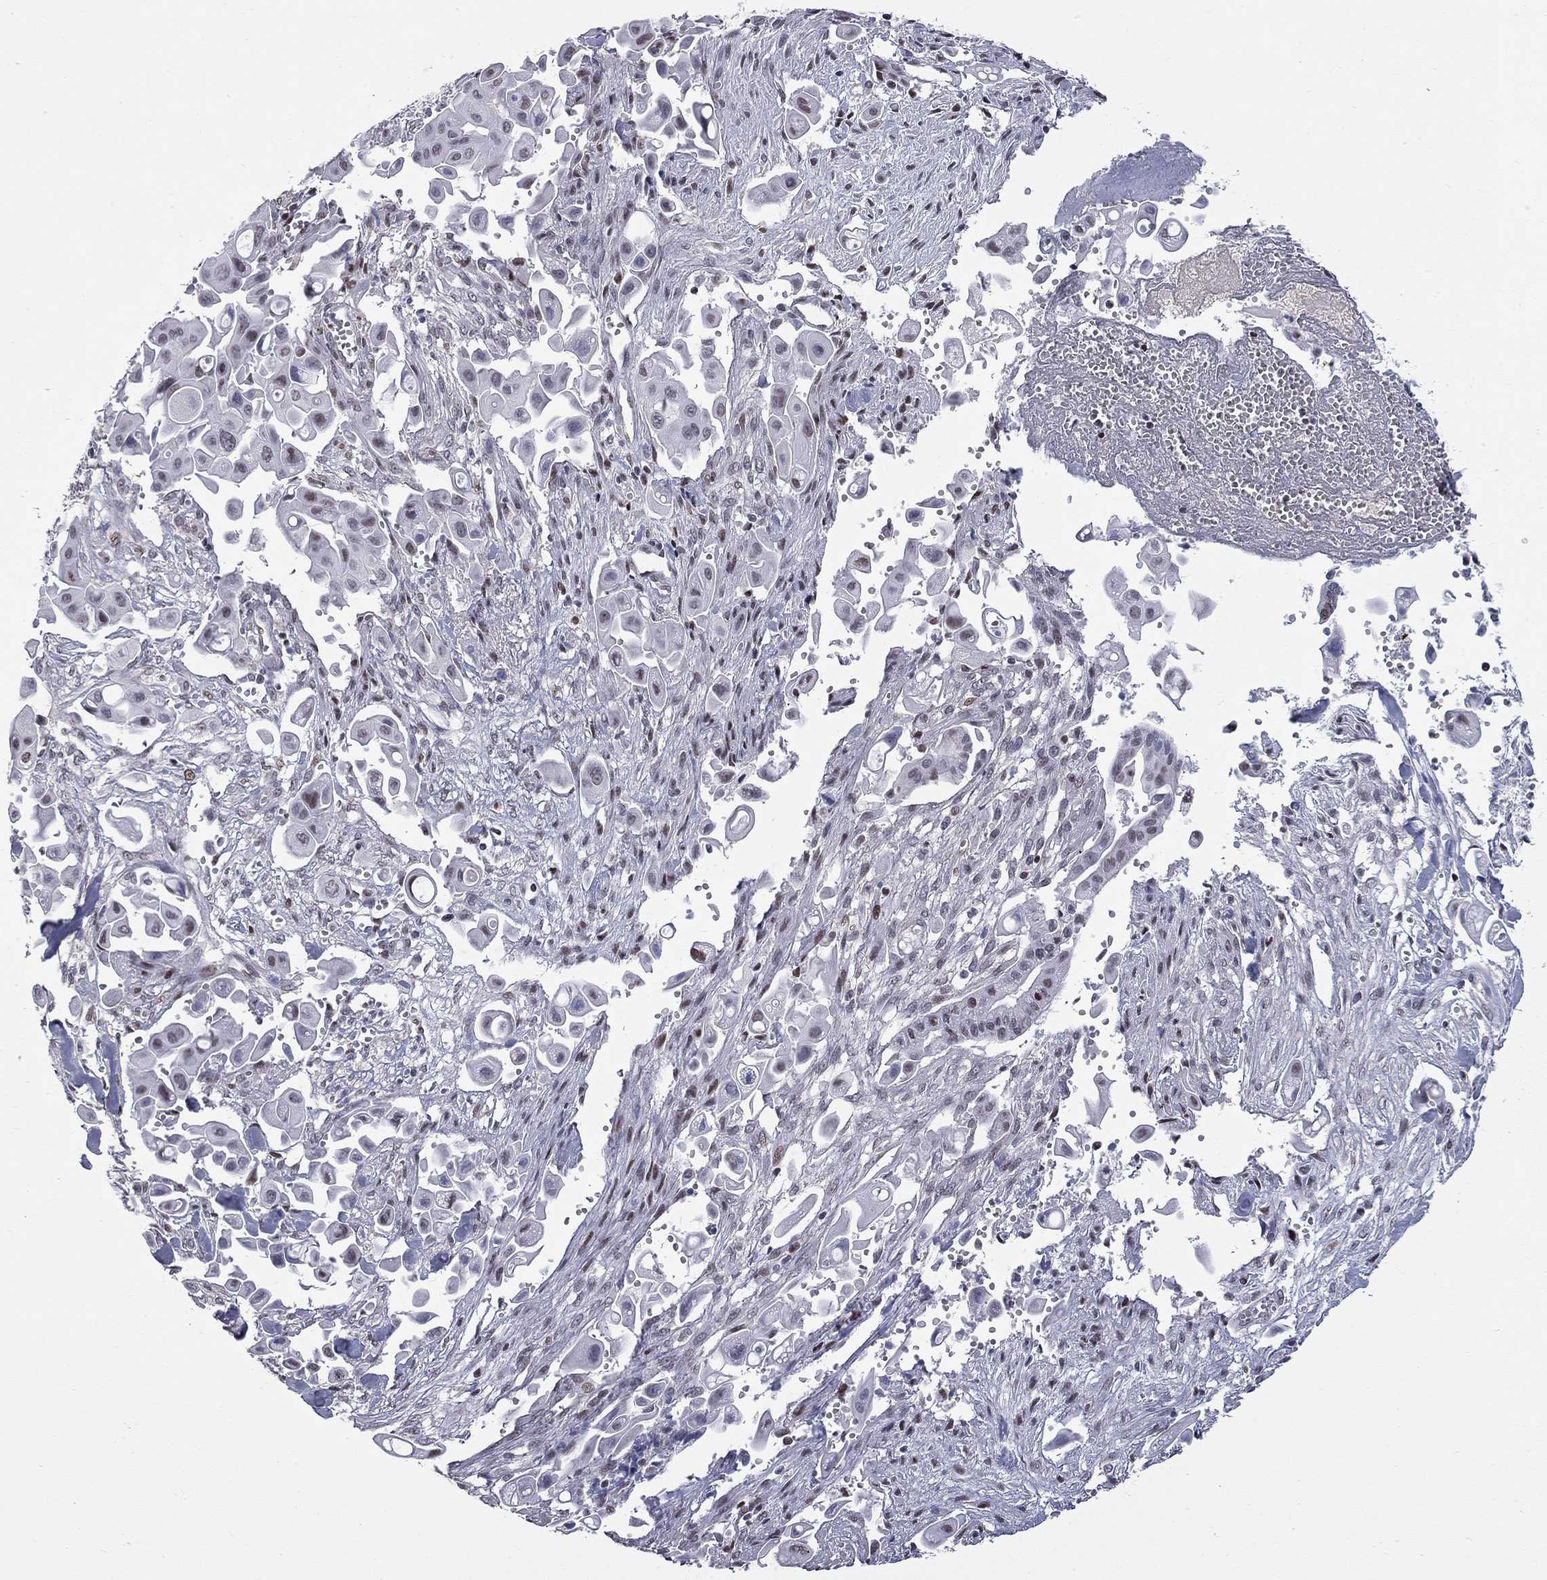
{"staining": {"intensity": "moderate", "quantity": "<25%", "location": "nuclear"}, "tissue": "pancreatic cancer", "cell_type": "Tumor cells", "image_type": "cancer", "snomed": [{"axis": "morphology", "description": "Adenocarcinoma, NOS"}, {"axis": "topography", "description": "Pancreas"}], "caption": "Protein expression analysis of pancreatic cancer (adenocarcinoma) shows moderate nuclear positivity in about <25% of tumor cells. The staining was performed using DAB to visualize the protein expression in brown, while the nuclei were stained in blue with hematoxylin (Magnification: 20x).", "gene": "ZNF154", "patient": {"sex": "male", "age": 50}}